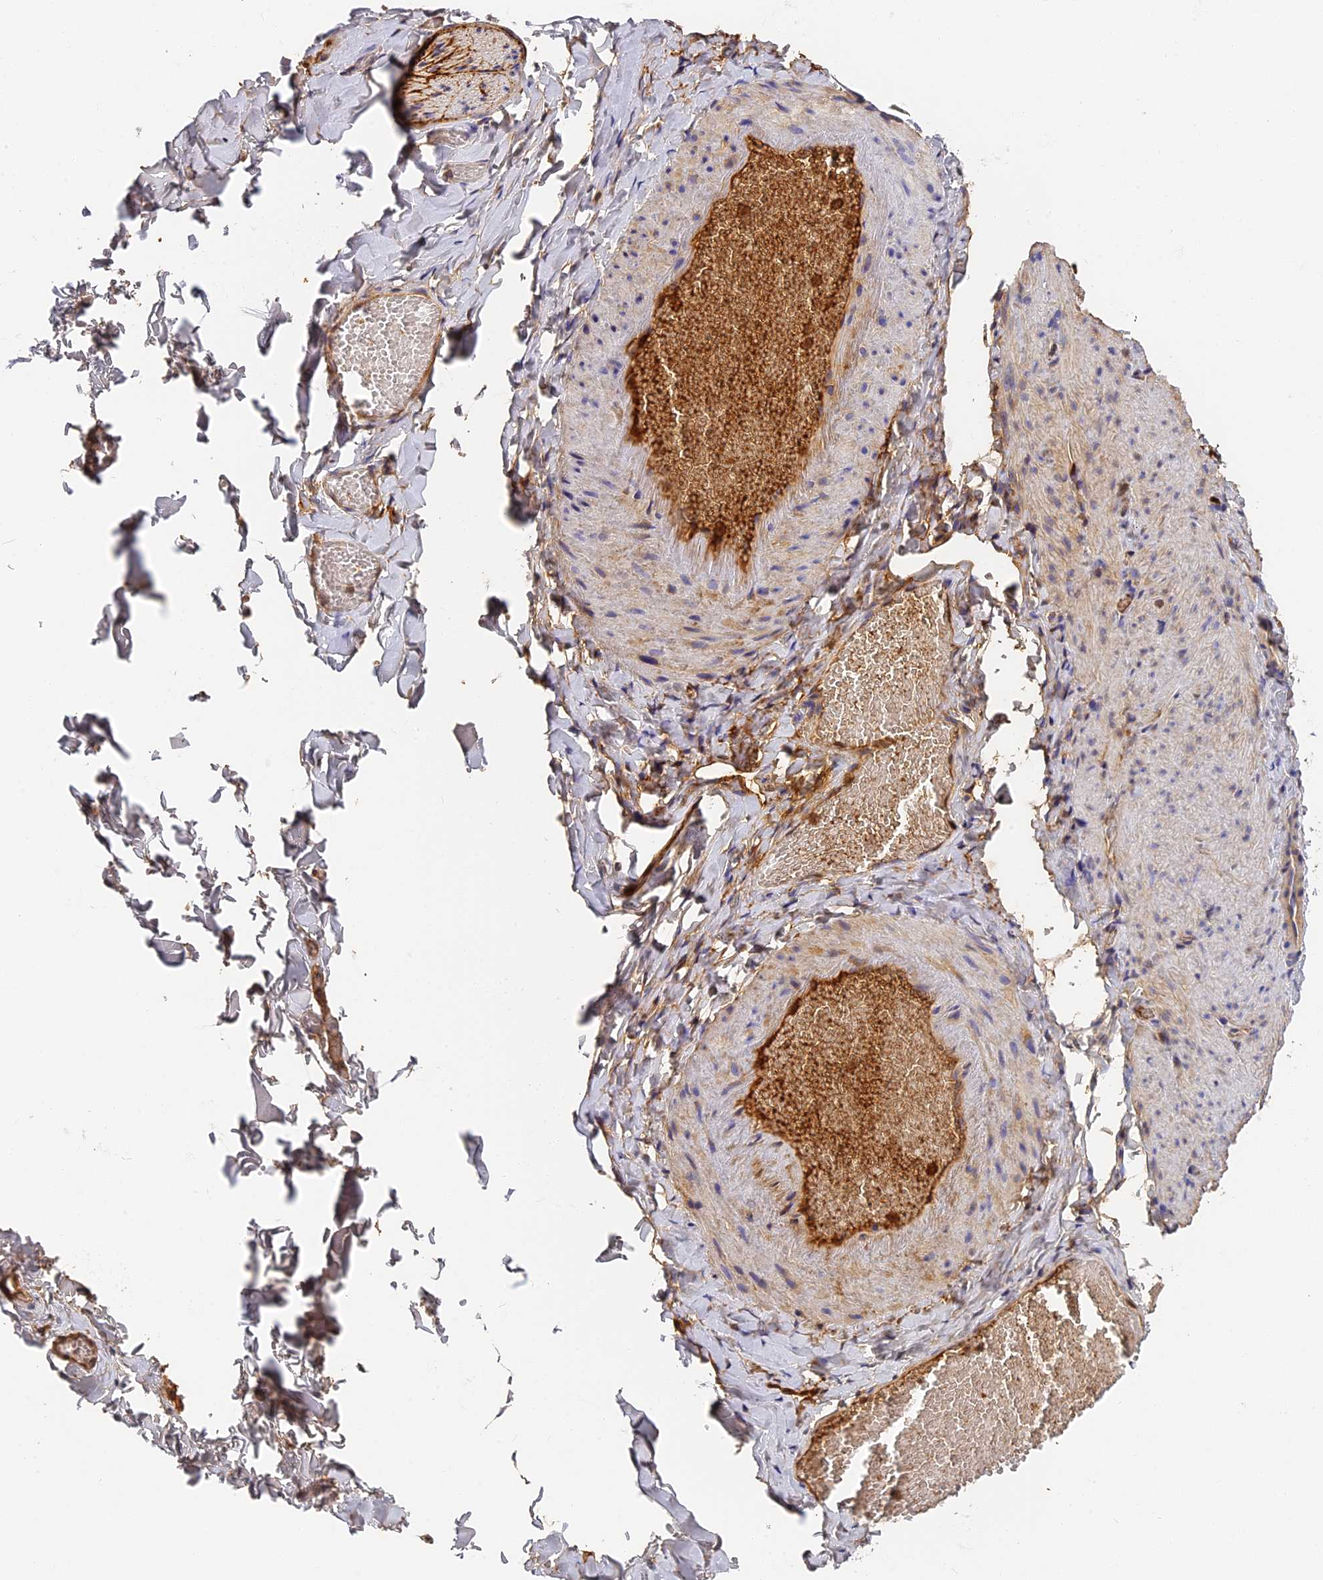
{"staining": {"intensity": "moderate", "quantity": ">75%", "location": "cytoplasmic/membranous"}, "tissue": "adipose tissue", "cell_type": "Adipocytes", "image_type": "normal", "snomed": [{"axis": "morphology", "description": "Normal tissue, NOS"}, {"axis": "topography", "description": "Gallbladder"}, {"axis": "topography", "description": "Peripheral nerve tissue"}], "caption": "A high-resolution image shows immunohistochemistry staining of benign adipose tissue, which shows moderate cytoplasmic/membranous staining in about >75% of adipocytes.", "gene": "ITIH1", "patient": {"sex": "male", "age": 38}}